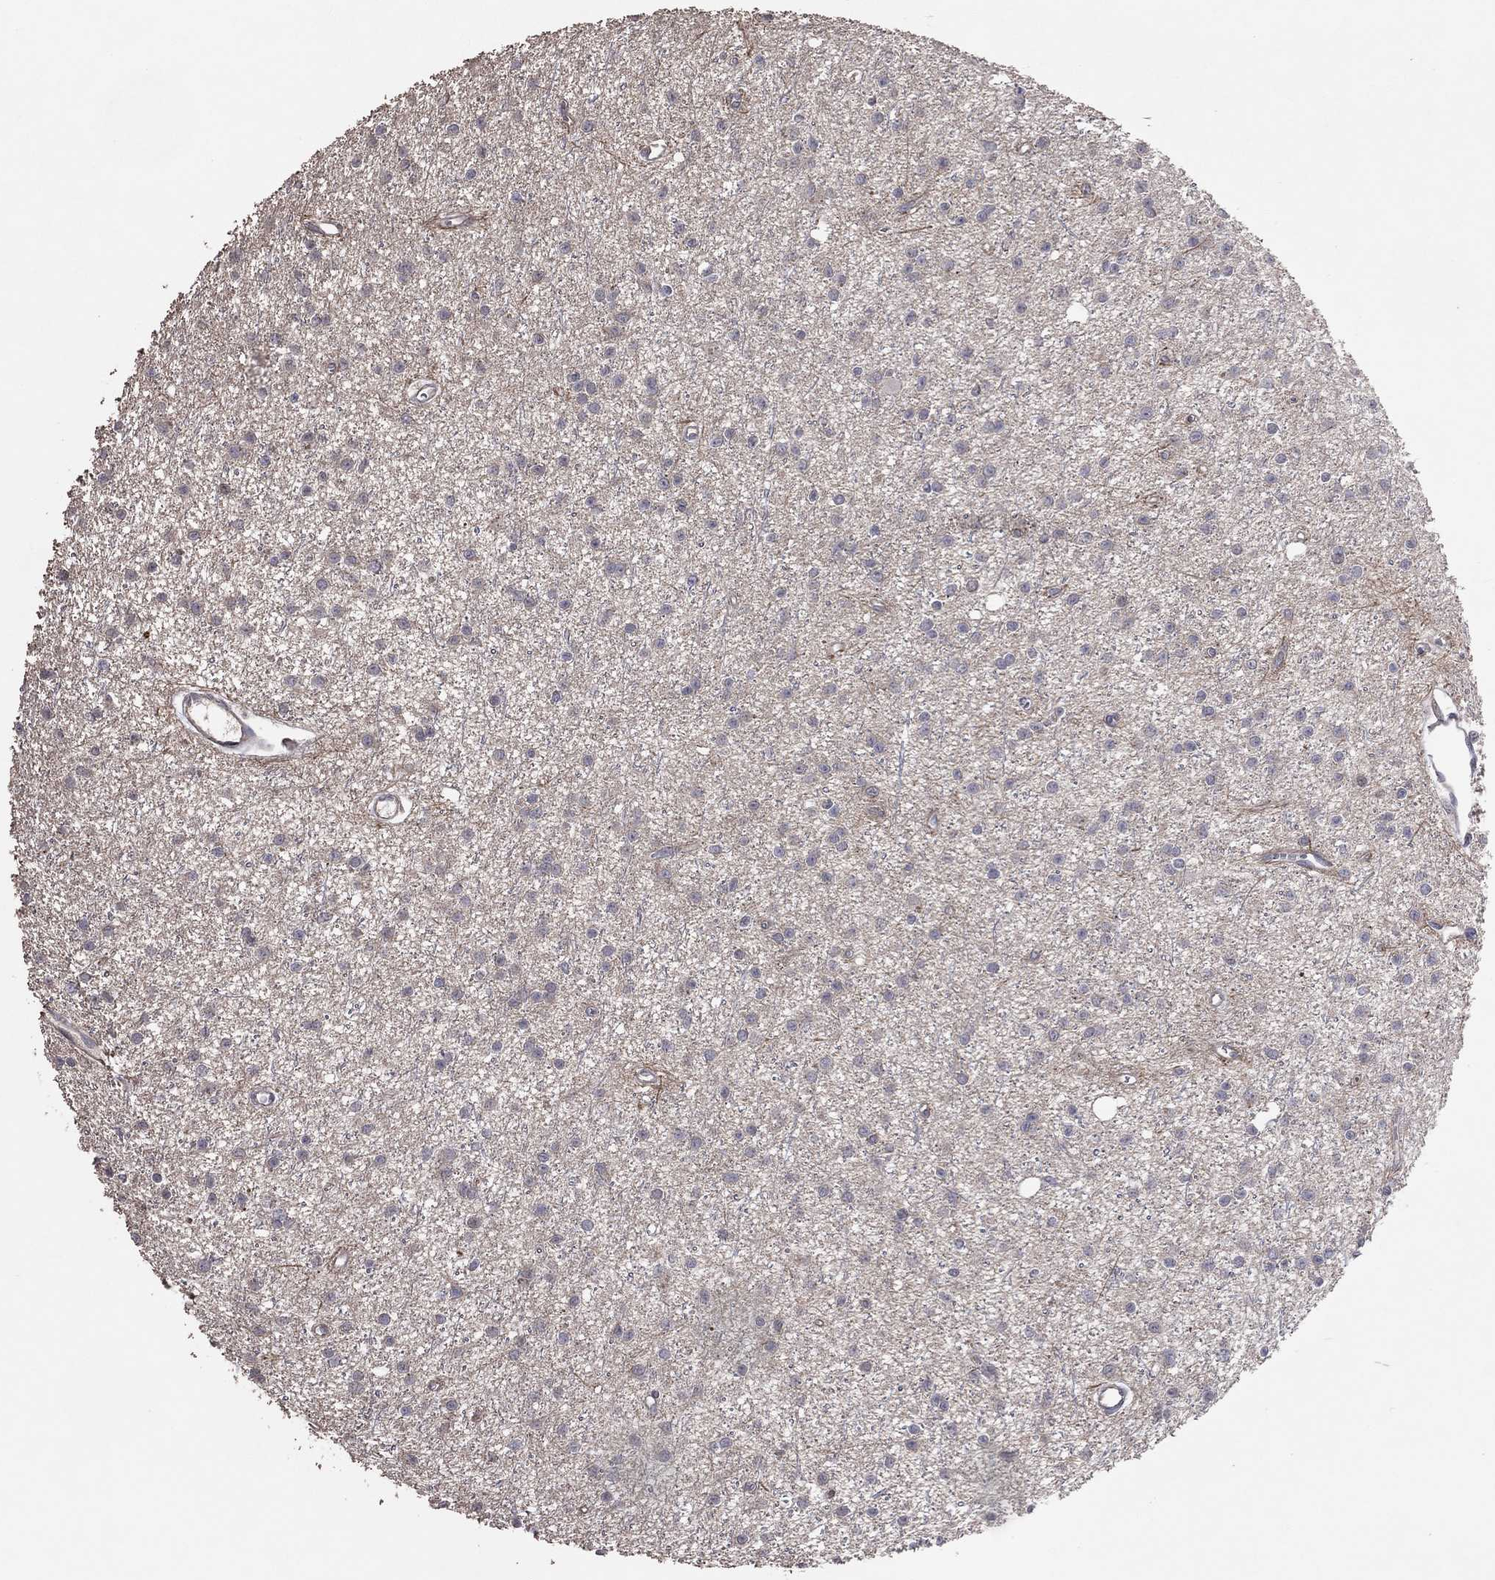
{"staining": {"intensity": "negative", "quantity": "none", "location": "none"}, "tissue": "glioma", "cell_type": "Tumor cells", "image_type": "cancer", "snomed": [{"axis": "morphology", "description": "Glioma, malignant, Low grade"}, {"axis": "topography", "description": "Brain"}], "caption": "A photomicrograph of low-grade glioma (malignant) stained for a protein displays no brown staining in tumor cells. (Brightfield microscopy of DAB (3,3'-diaminobenzidine) immunohistochemistry at high magnification).", "gene": "DNAH7", "patient": {"sex": "male", "age": 27}}